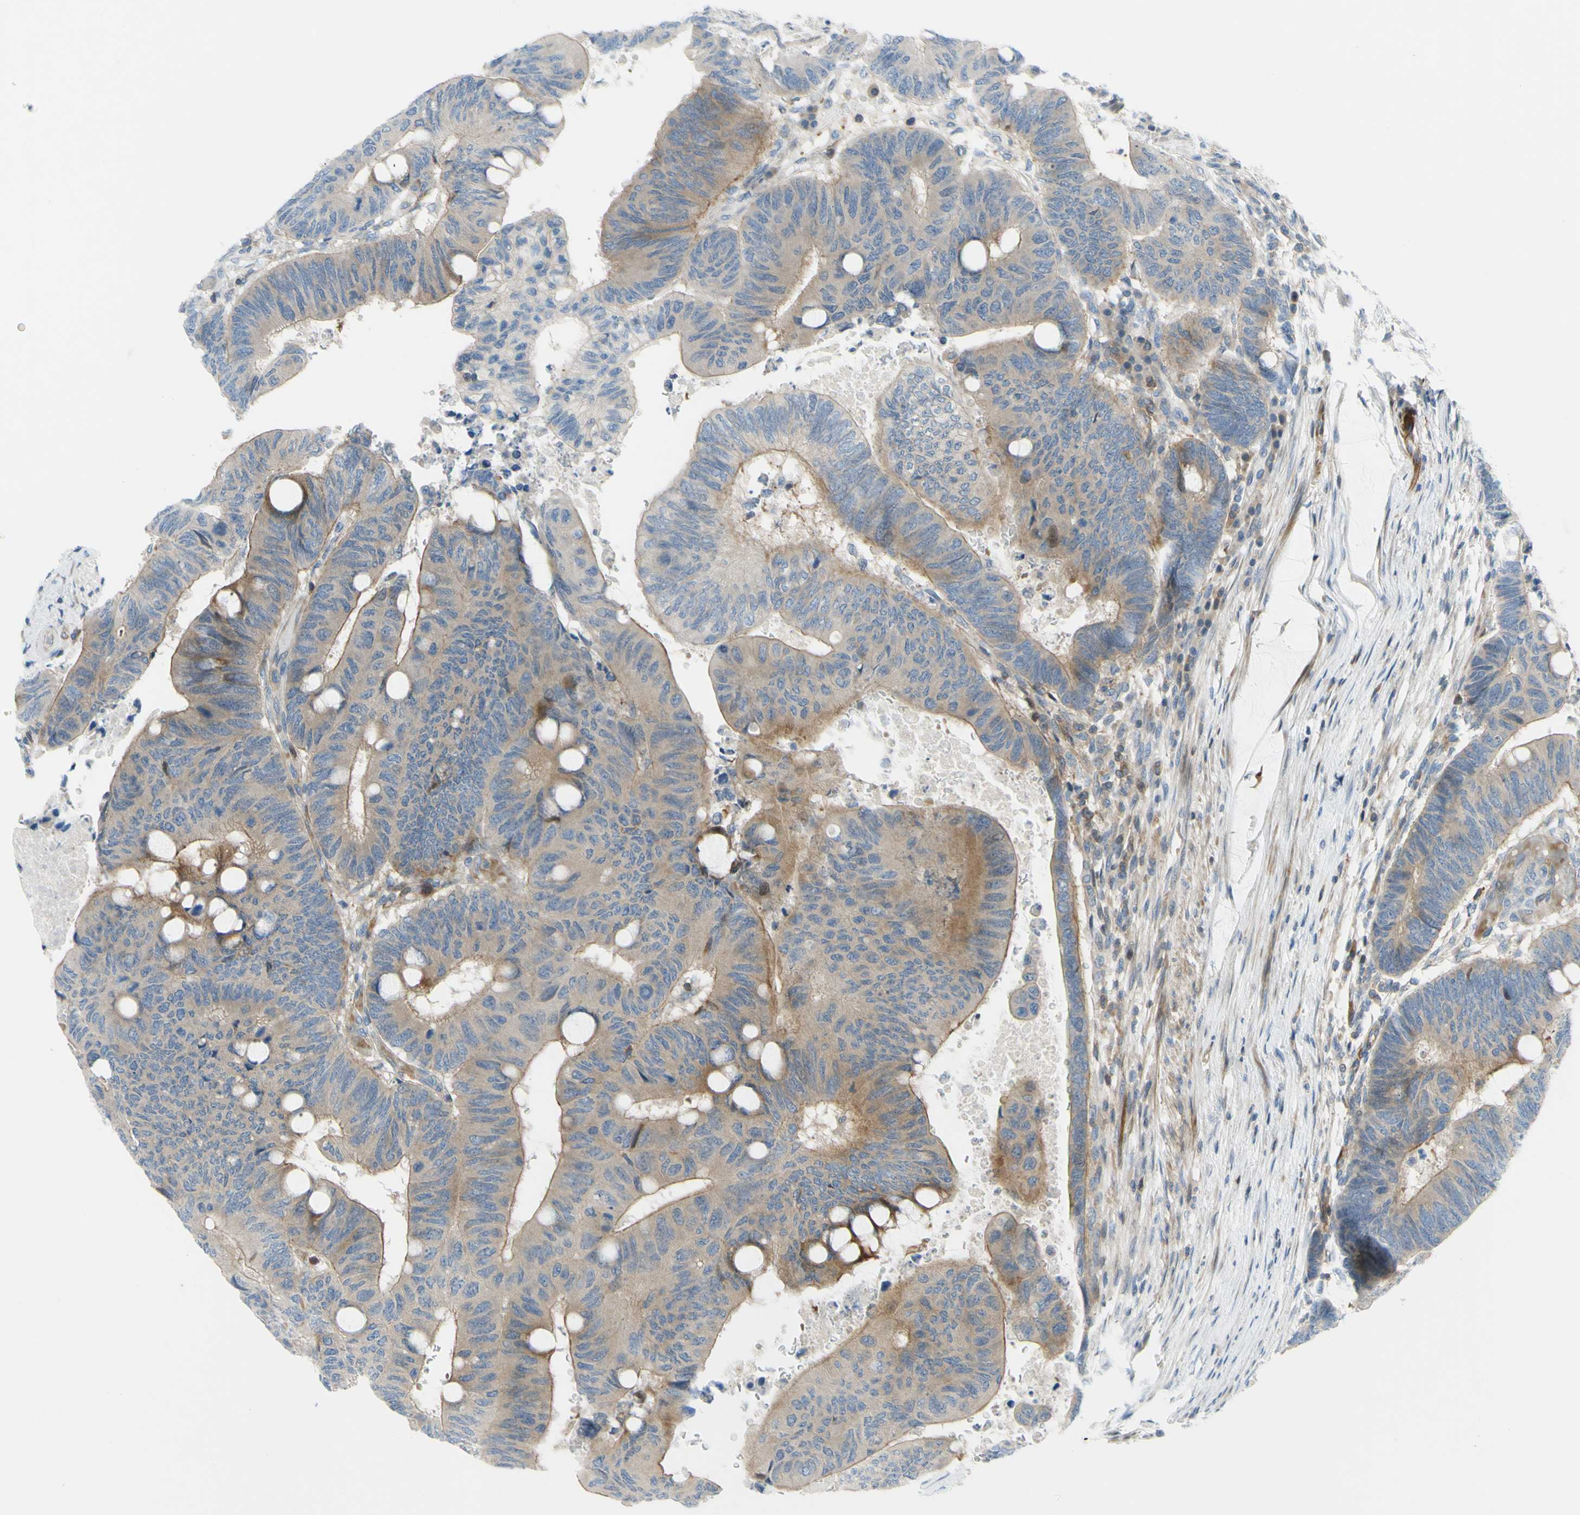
{"staining": {"intensity": "moderate", "quantity": "25%-75%", "location": "cytoplasmic/membranous"}, "tissue": "colorectal cancer", "cell_type": "Tumor cells", "image_type": "cancer", "snomed": [{"axis": "morphology", "description": "Normal tissue, NOS"}, {"axis": "morphology", "description": "Adenocarcinoma, NOS"}, {"axis": "topography", "description": "Rectum"}, {"axis": "topography", "description": "Peripheral nerve tissue"}], "caption": "Colorectal cancer (adenocarcinoma) tissue exhibits moderate cytoplasmic/membranous expression in about 25%-75% of tumor cells", "gene": "PAK2", "patient": {"sex": "male", "age": 92}}